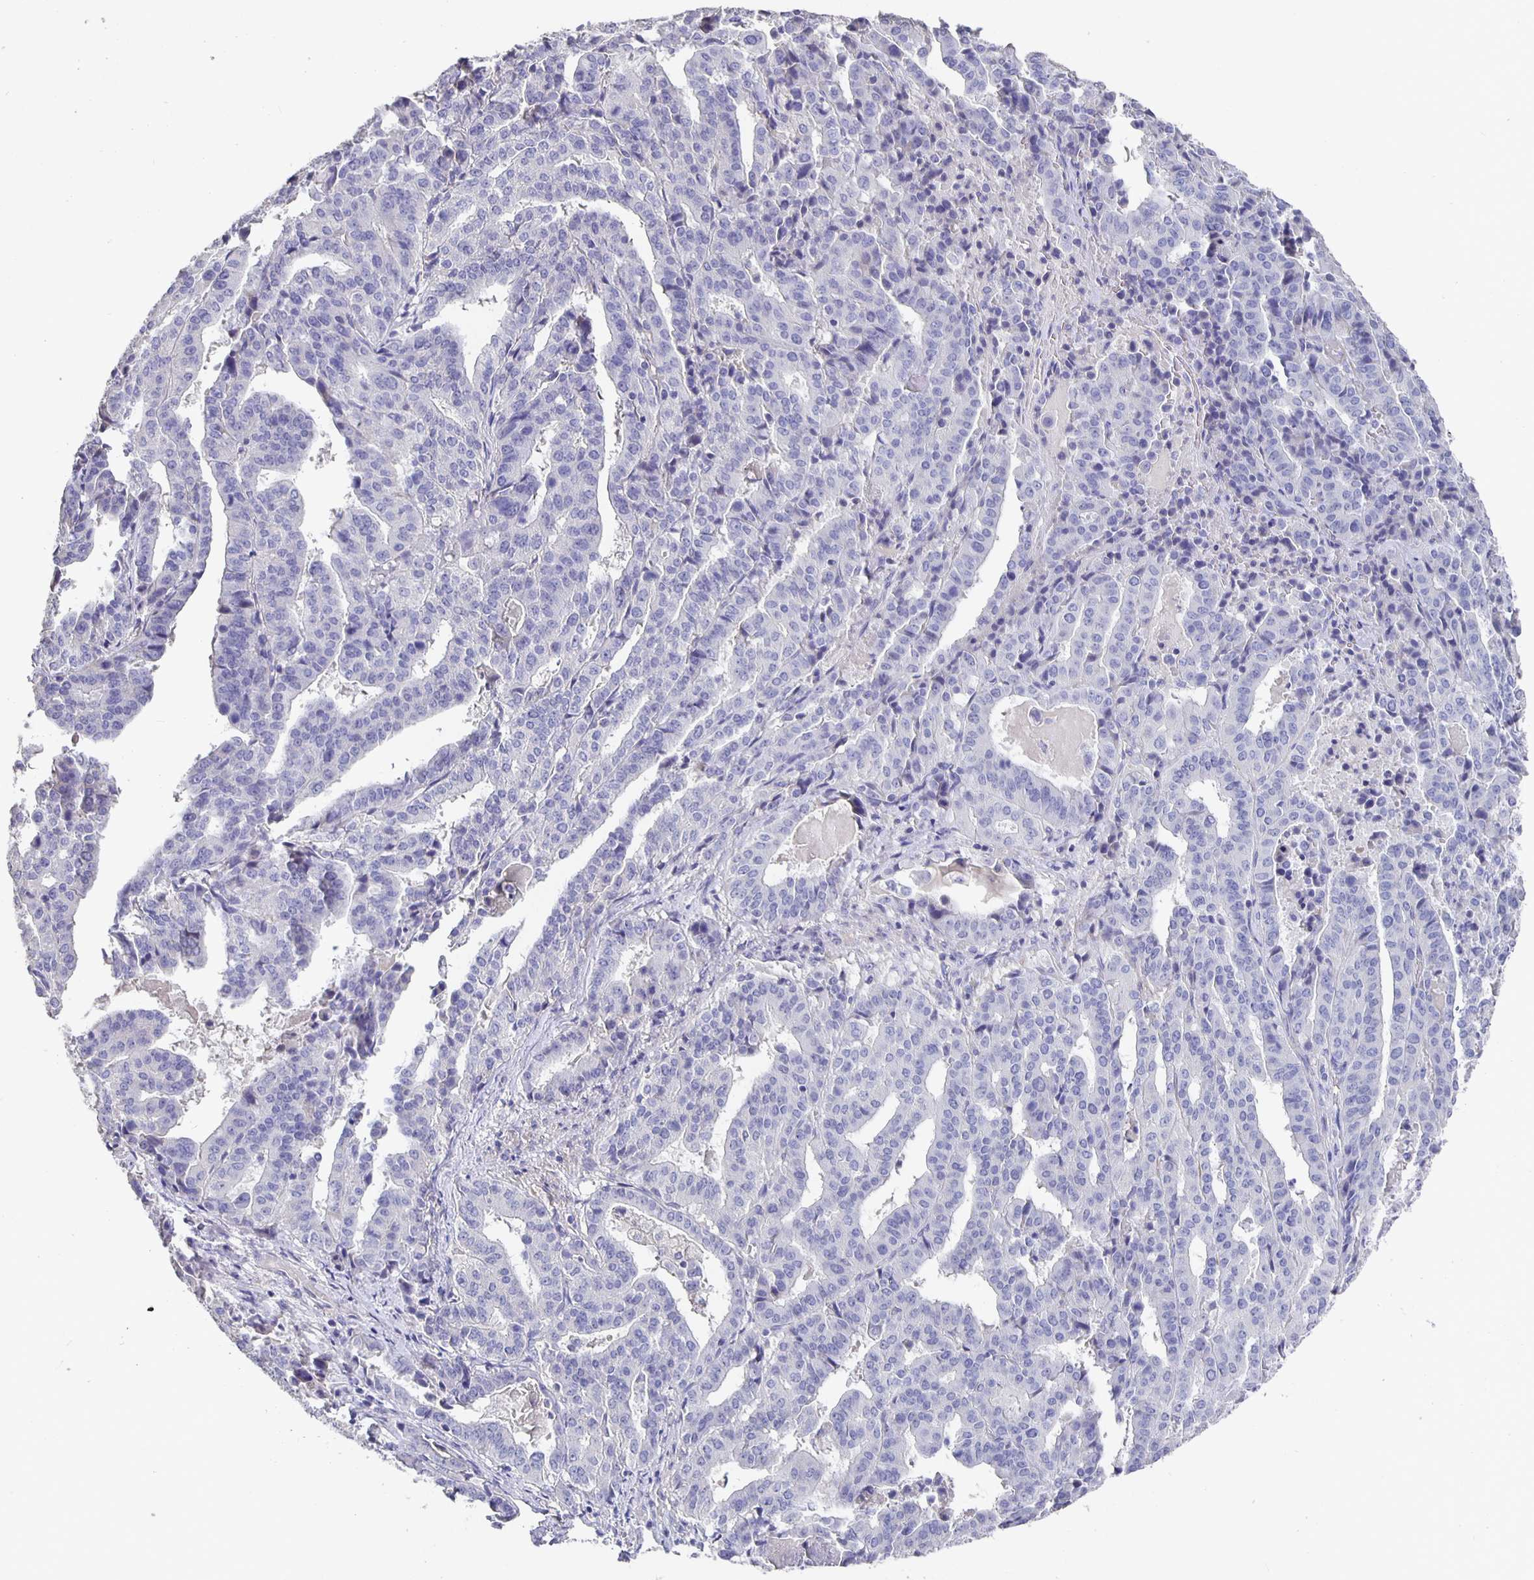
{"staining": {"intensity": "negative", "quantity": "none", "location": "none"}, "tissue": "stomach cancer", "cell_type": "Tumor cells", "image_type": "cancer", "snomed": [{"axis": "morphology", "description": "Adenocarcinoma, NOS"}, {"axis": "topography", "description": "Stomach"}], "caption": "Immunohistochemistry (IHC) image of neoplastic tissue: stomach adenocarcinoma stained with DAB demonstrates no significant protein expression in tumor cells.", "gene": "CFAP74", "patient": {"sex": "male", "age": 48}}